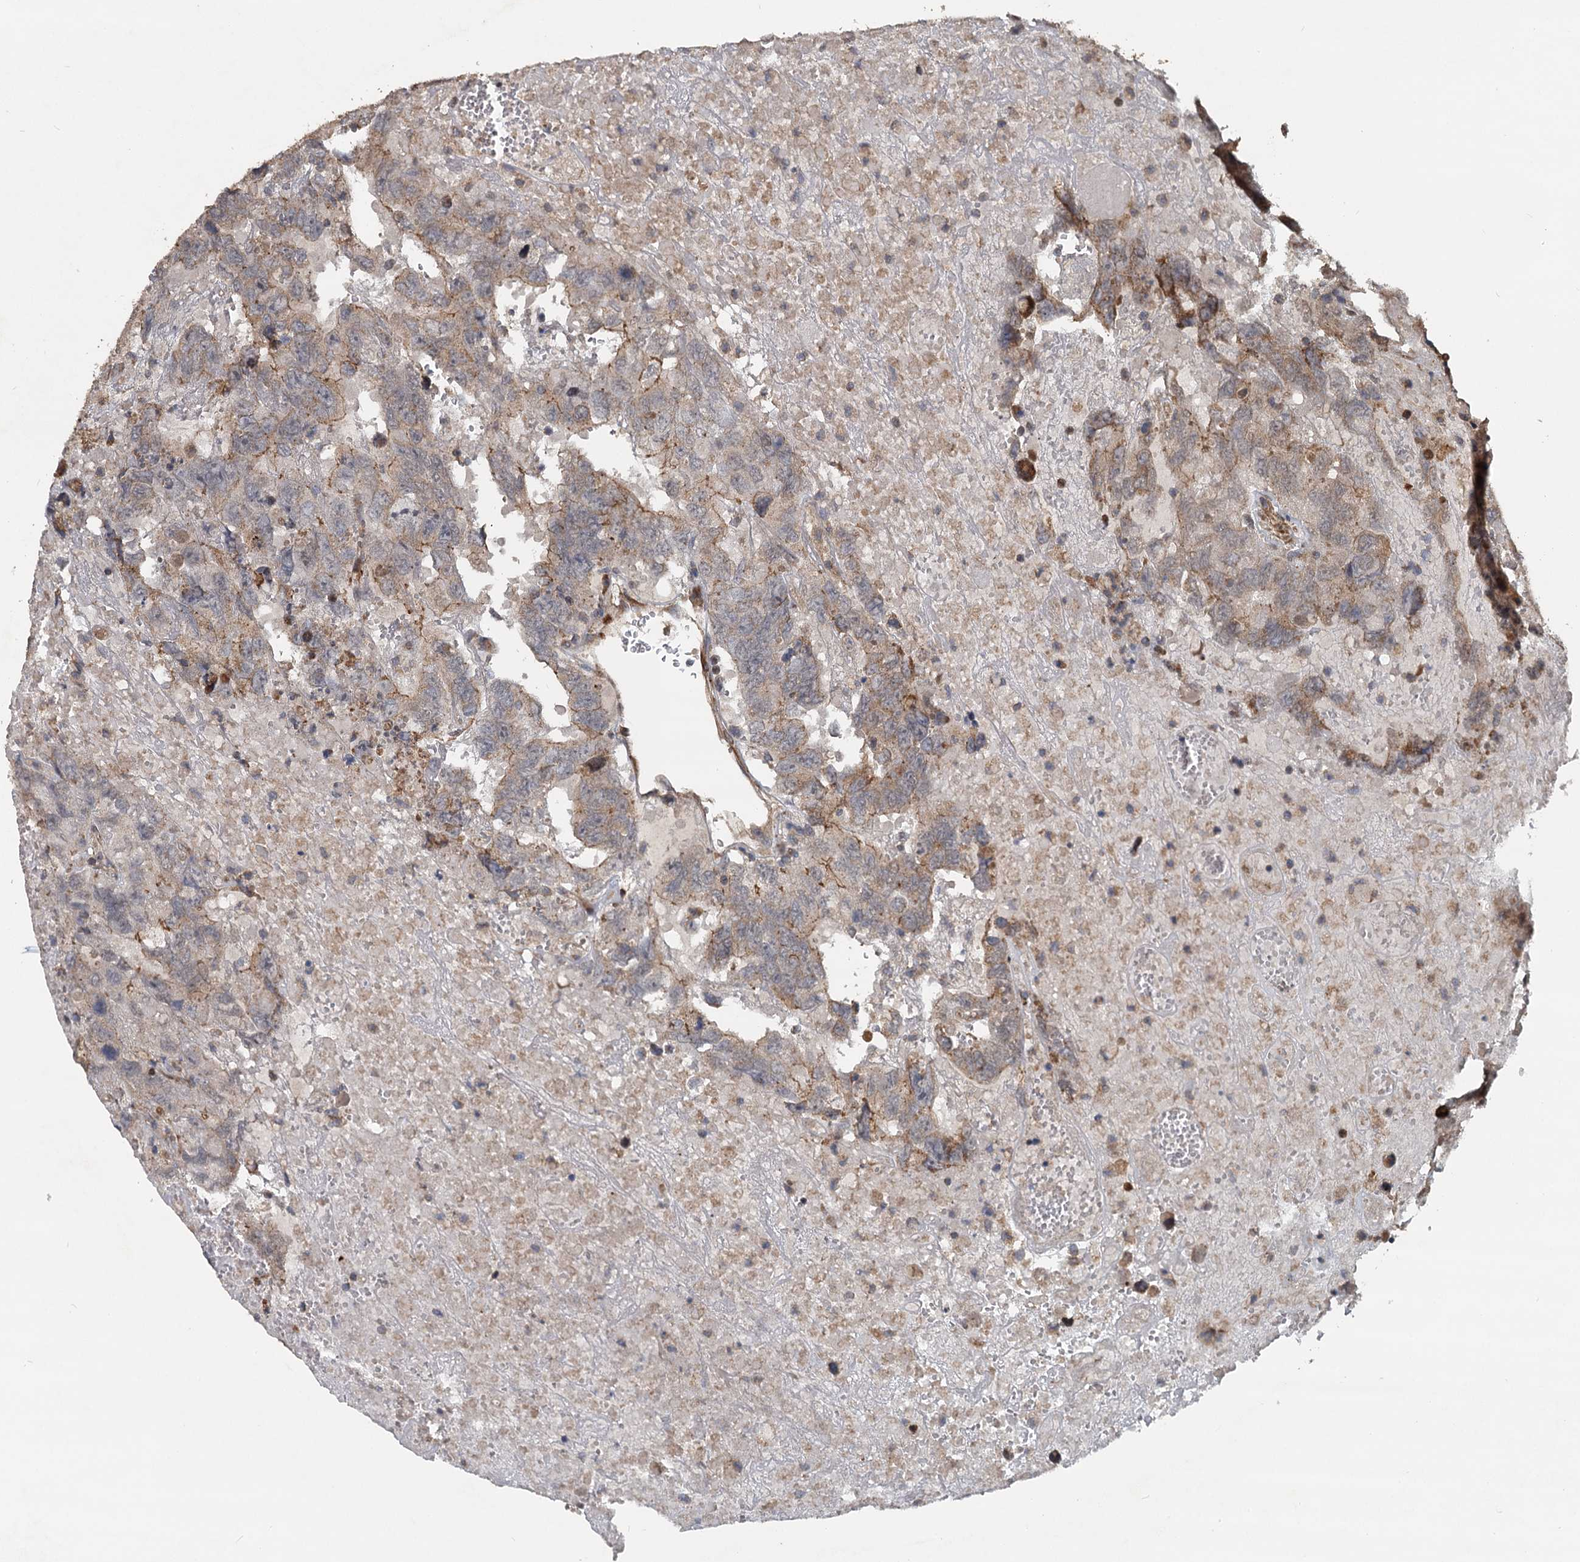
{"staining": {"intensity": "moderate", "quantity": "<25%", "location": "cytoplasmic/membranous"}, "tissue": "testis cancer", "cell_type": "Tumor cells", "image_type": "cancer", "snomed": [{"axis": "morphology", "description": "Carcinoma, Embryonal, NOS"}, {"axis": "topography", "description": "Testis"}], "caption": "Testis embryonal carcinoma was stained to show a protein in brown. There is low levels of moderate cytoplasmic/membranous staining in about <25% of tumor cells.", "gene": "LRRK2", "patient": {"sex": "male", "age": 45}}